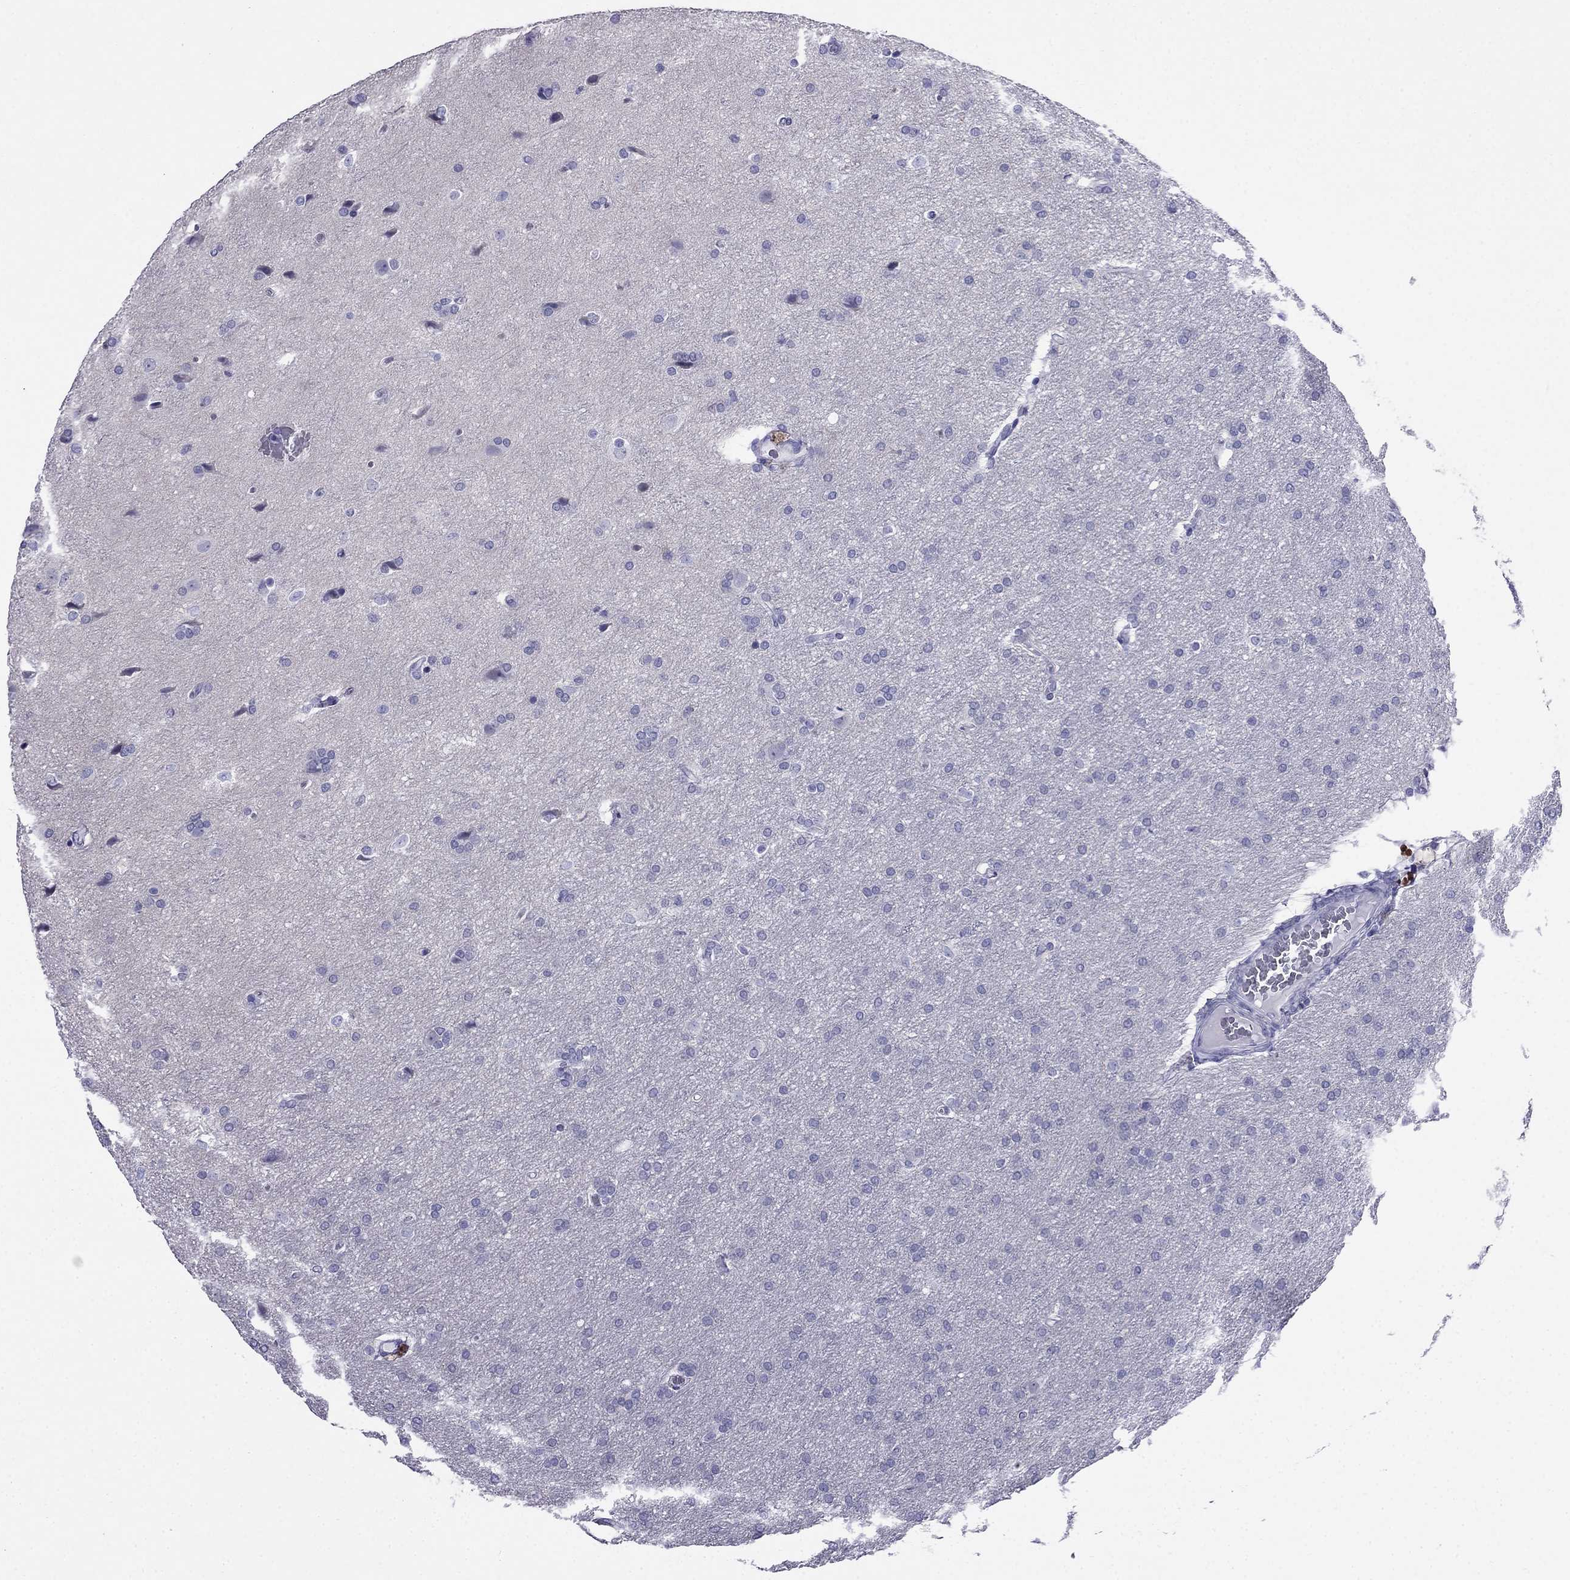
{"staining": {"intensity": "negative", "quantity": "none", "location": "none"}, "tissue": "glioma", "cell_type": "Tumor cells", "image_type": "cancer", "snomed": [{"axis": "morphology", "description": "Glioma, malignant, Low grade"}, {"axis": "topography", "description": "Brain"}], "caption": "A micrograph of human malignant glioma (low-grade) is negative for staining in tumor cells.", "gene": "MGP", "patient": {"sex": "female", "age": 32}}